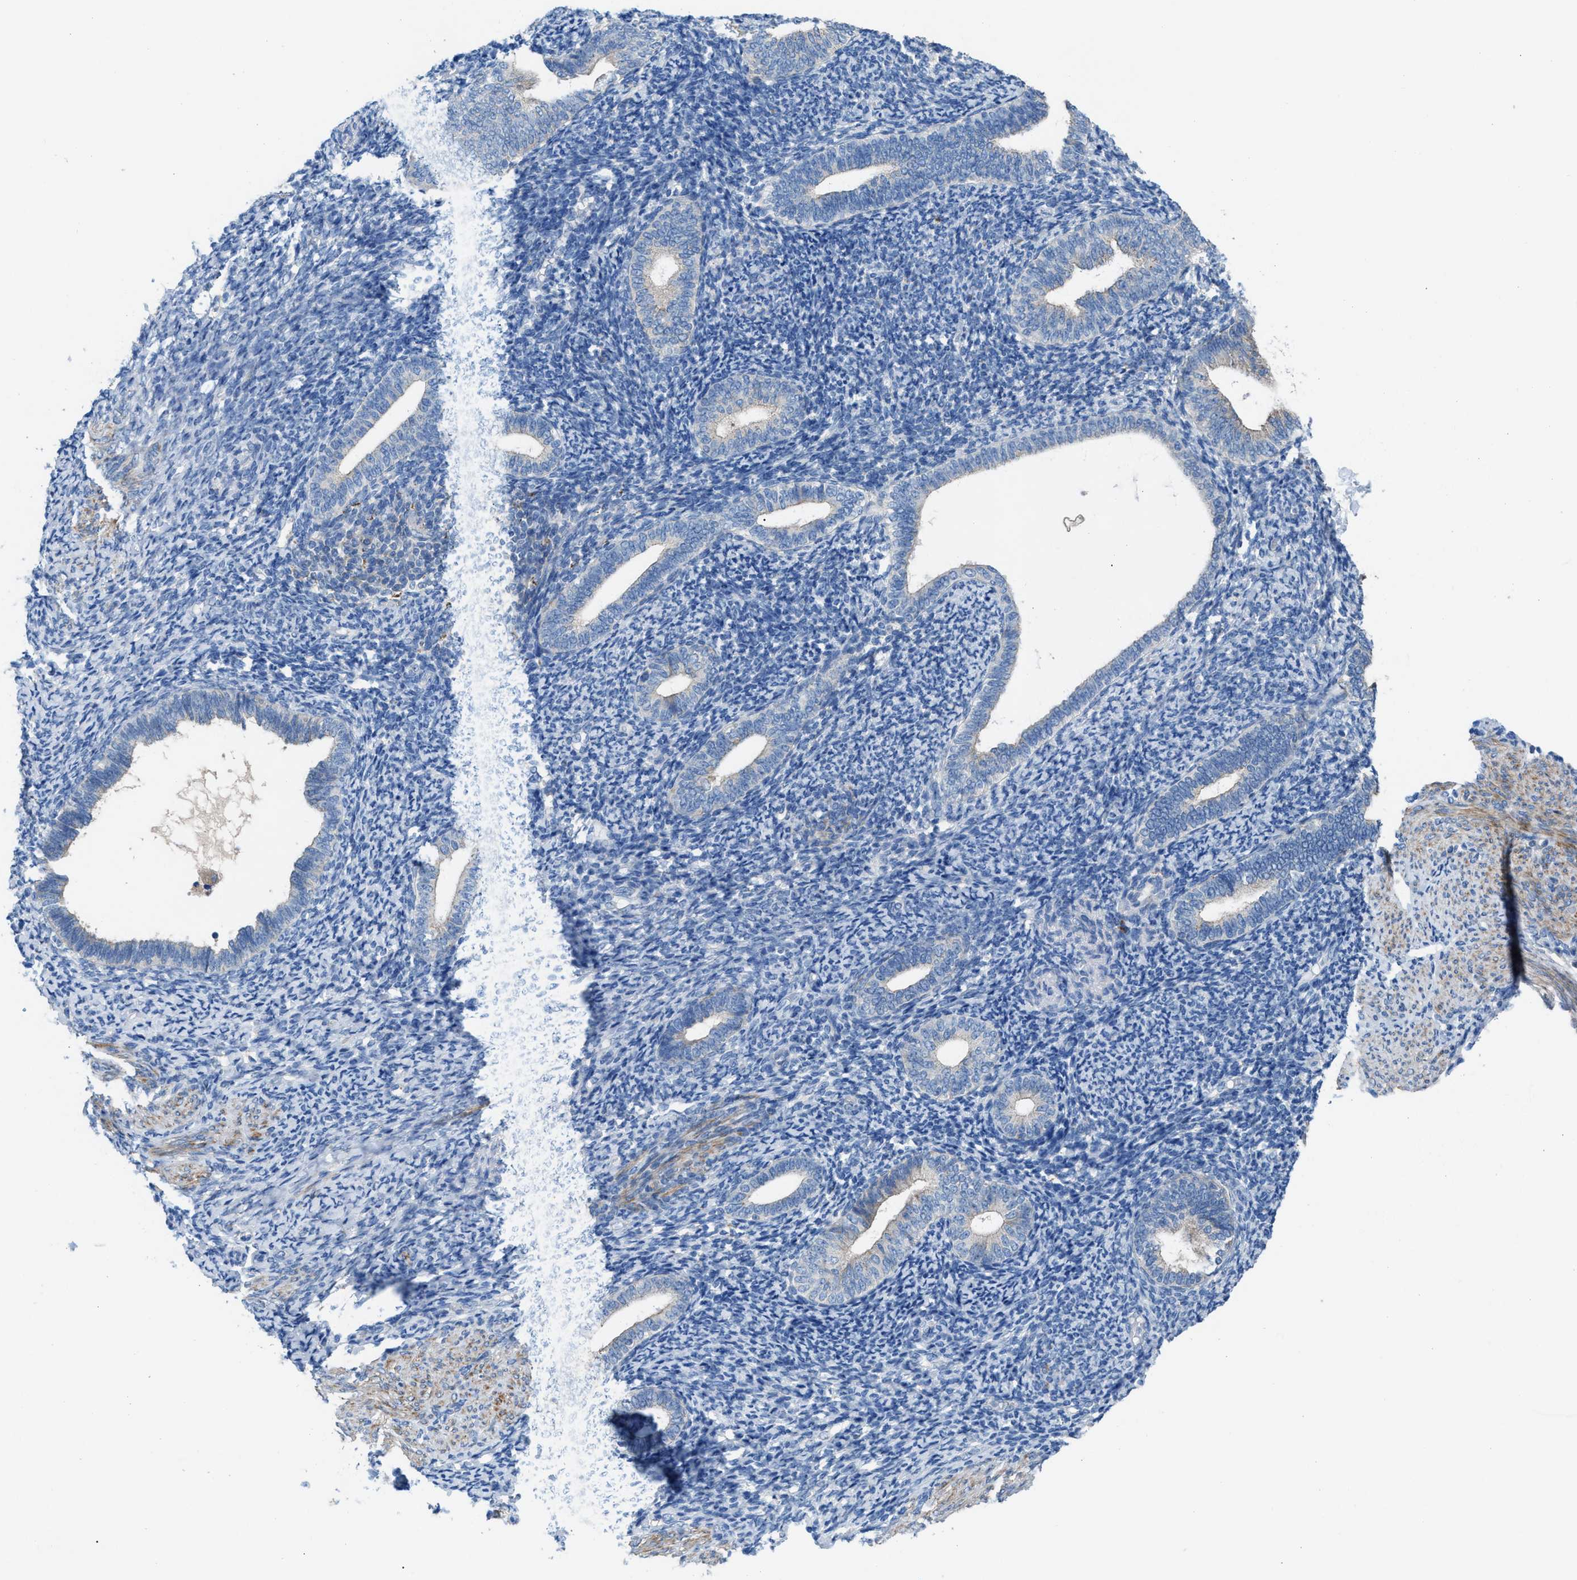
{"staining": {"intensity": "negative", "quantity": "none", "location": "none"}, "tissue": "endometrium", "cell_type": "Cells in endometrial stroma", "image_type": "normal", "snomed": [{"axis": "morphology", "description": "Normal tissue, NOS"}, {"axis": "topography", "description": "Endometrium"}], "caption": "The histopathology image reveals no significant positivity in cells in endometrial stroma of endometrium.", "gene": "AOAH", "patient": {"sex": "female", "age": 66}}